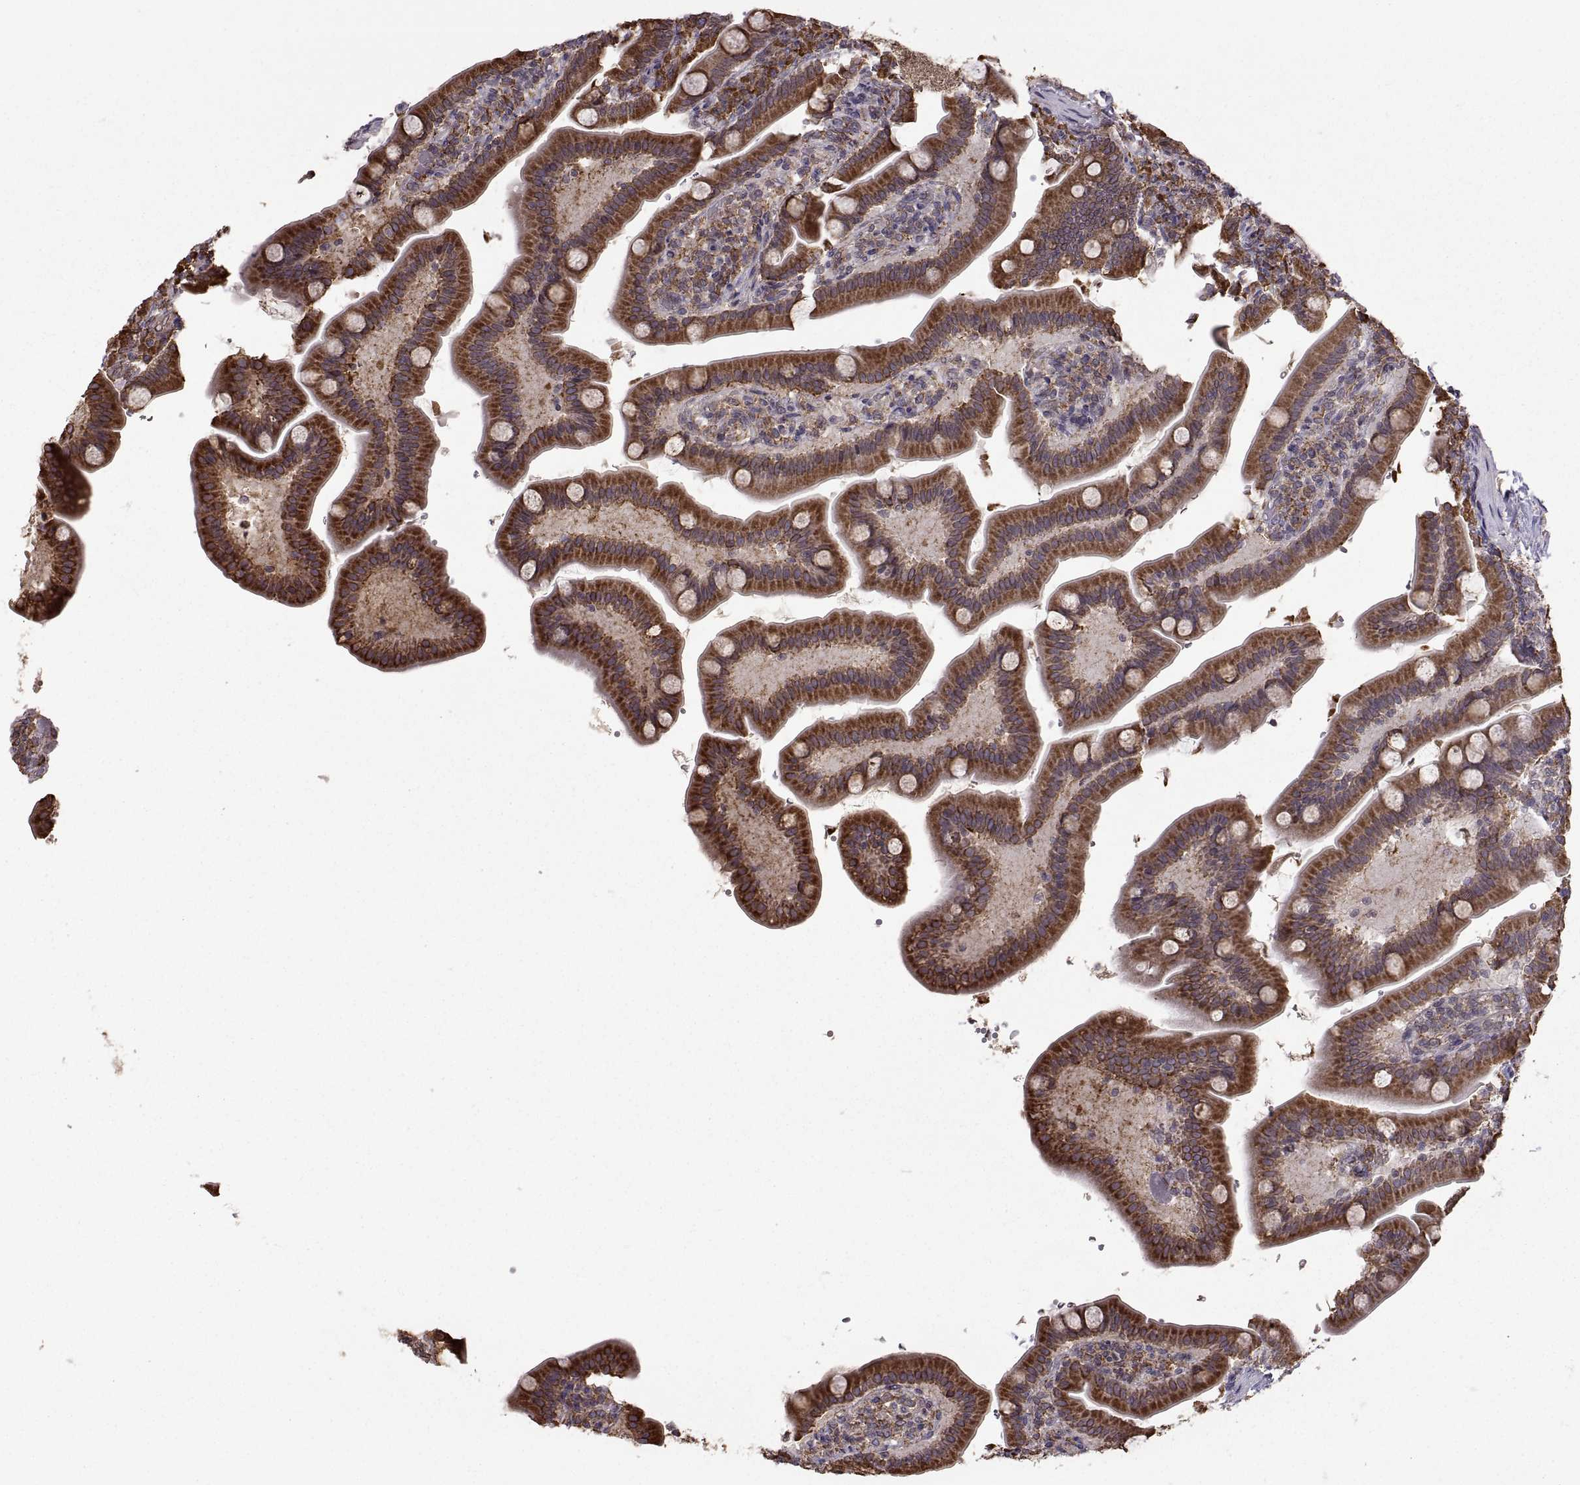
{"staining": {"intensity": "strong", "quantity": "25%-75%", "location": "cytoplasmic/membranous"}, "tissue": "small intestine", "cell_type": "Glandular cells", "image_type": "normal", "snomed": [{"axis": "morphology", "description": "Normal tissue, NOS"}, {"axis": "topography", "description": "Small intestine"}], "caption": "Immunohistochemical staining of normal human small intestine shows high levels of strong cytoplasmic/membranous staining in approximately 25%-75% of glandular cells.", "gene": "PDIA3", "patient": {"sex": "male", "age": 66}}